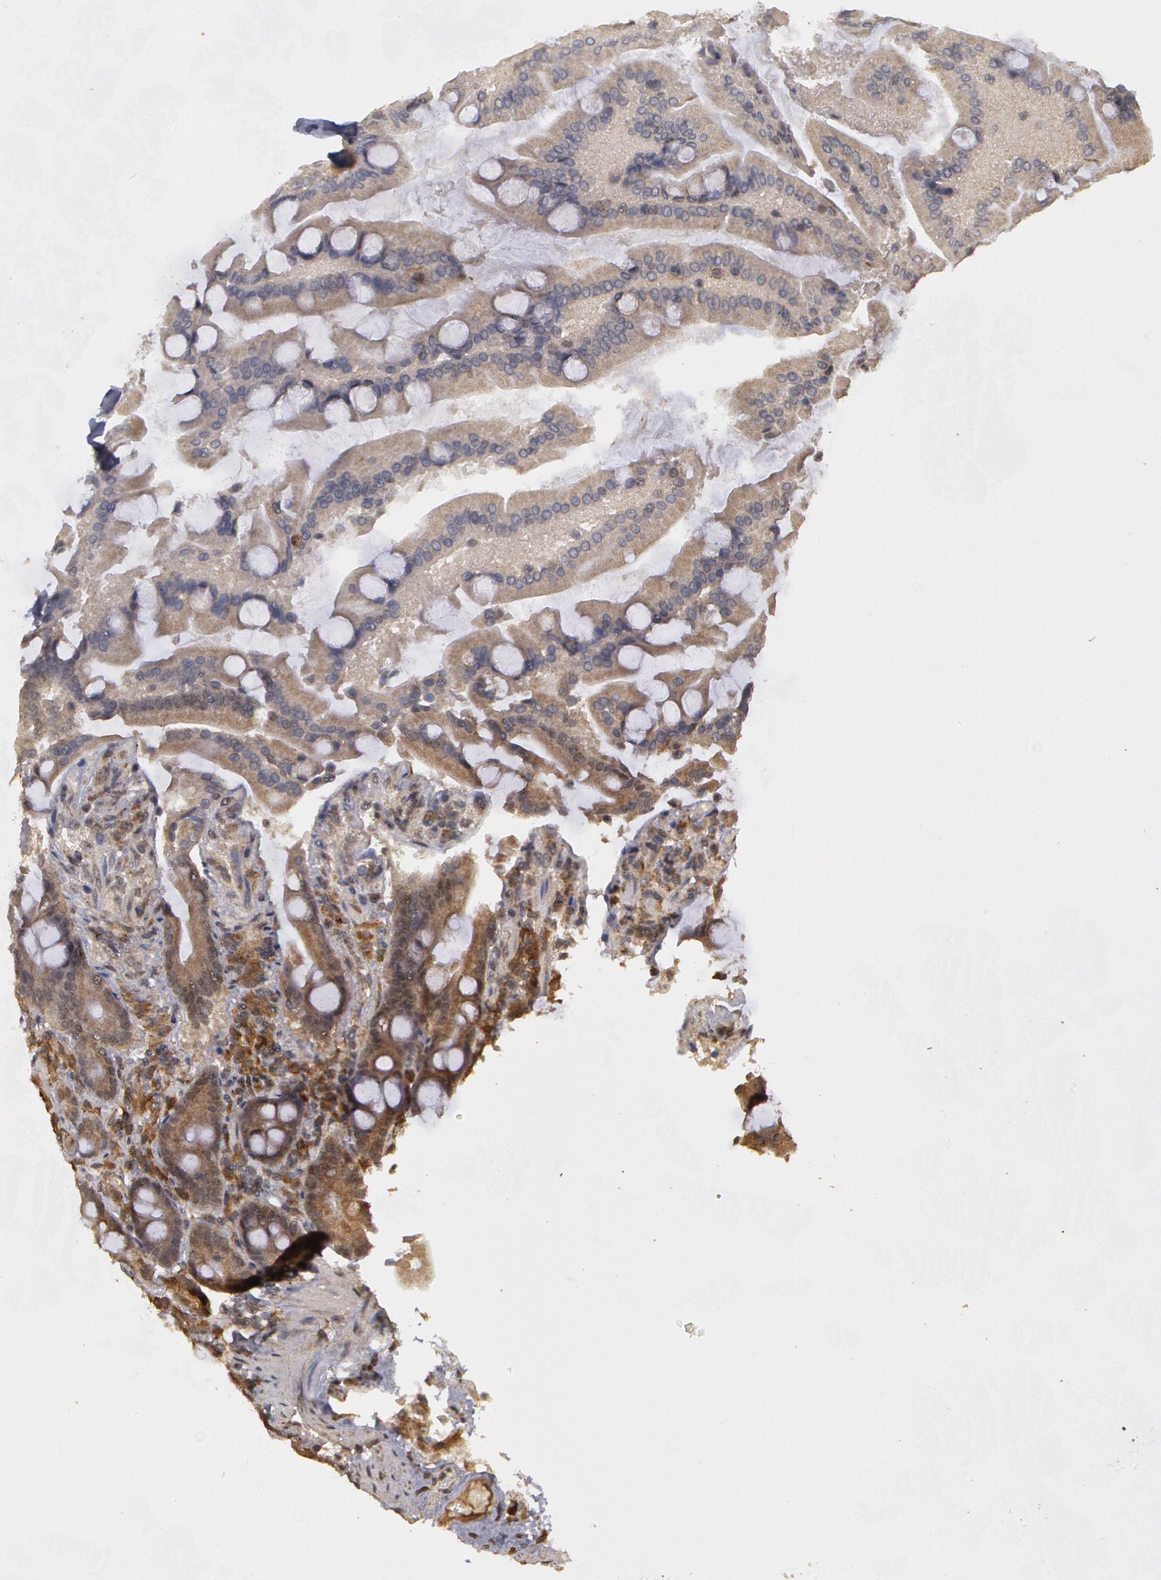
{"staining": {"intensity": "moderate", "quantity": ">75%", "location": "cytoplasmic/membranous"}, "tissue": "duodenum", "cell_type": "Glandular cells", "image_type": "normal", "snomed": [{"axis": "morphology", "description": "Normal tissue, NOS"}, {"axis": "topography", "description": "Duodenum"}], "caption": "An image of human duodenum stained for a protein displays moderate cytoplasmic/membranous brown staining in glandular cells.", "gene": "GLIS1", "patient": {"sex": "female", "age": 64}}